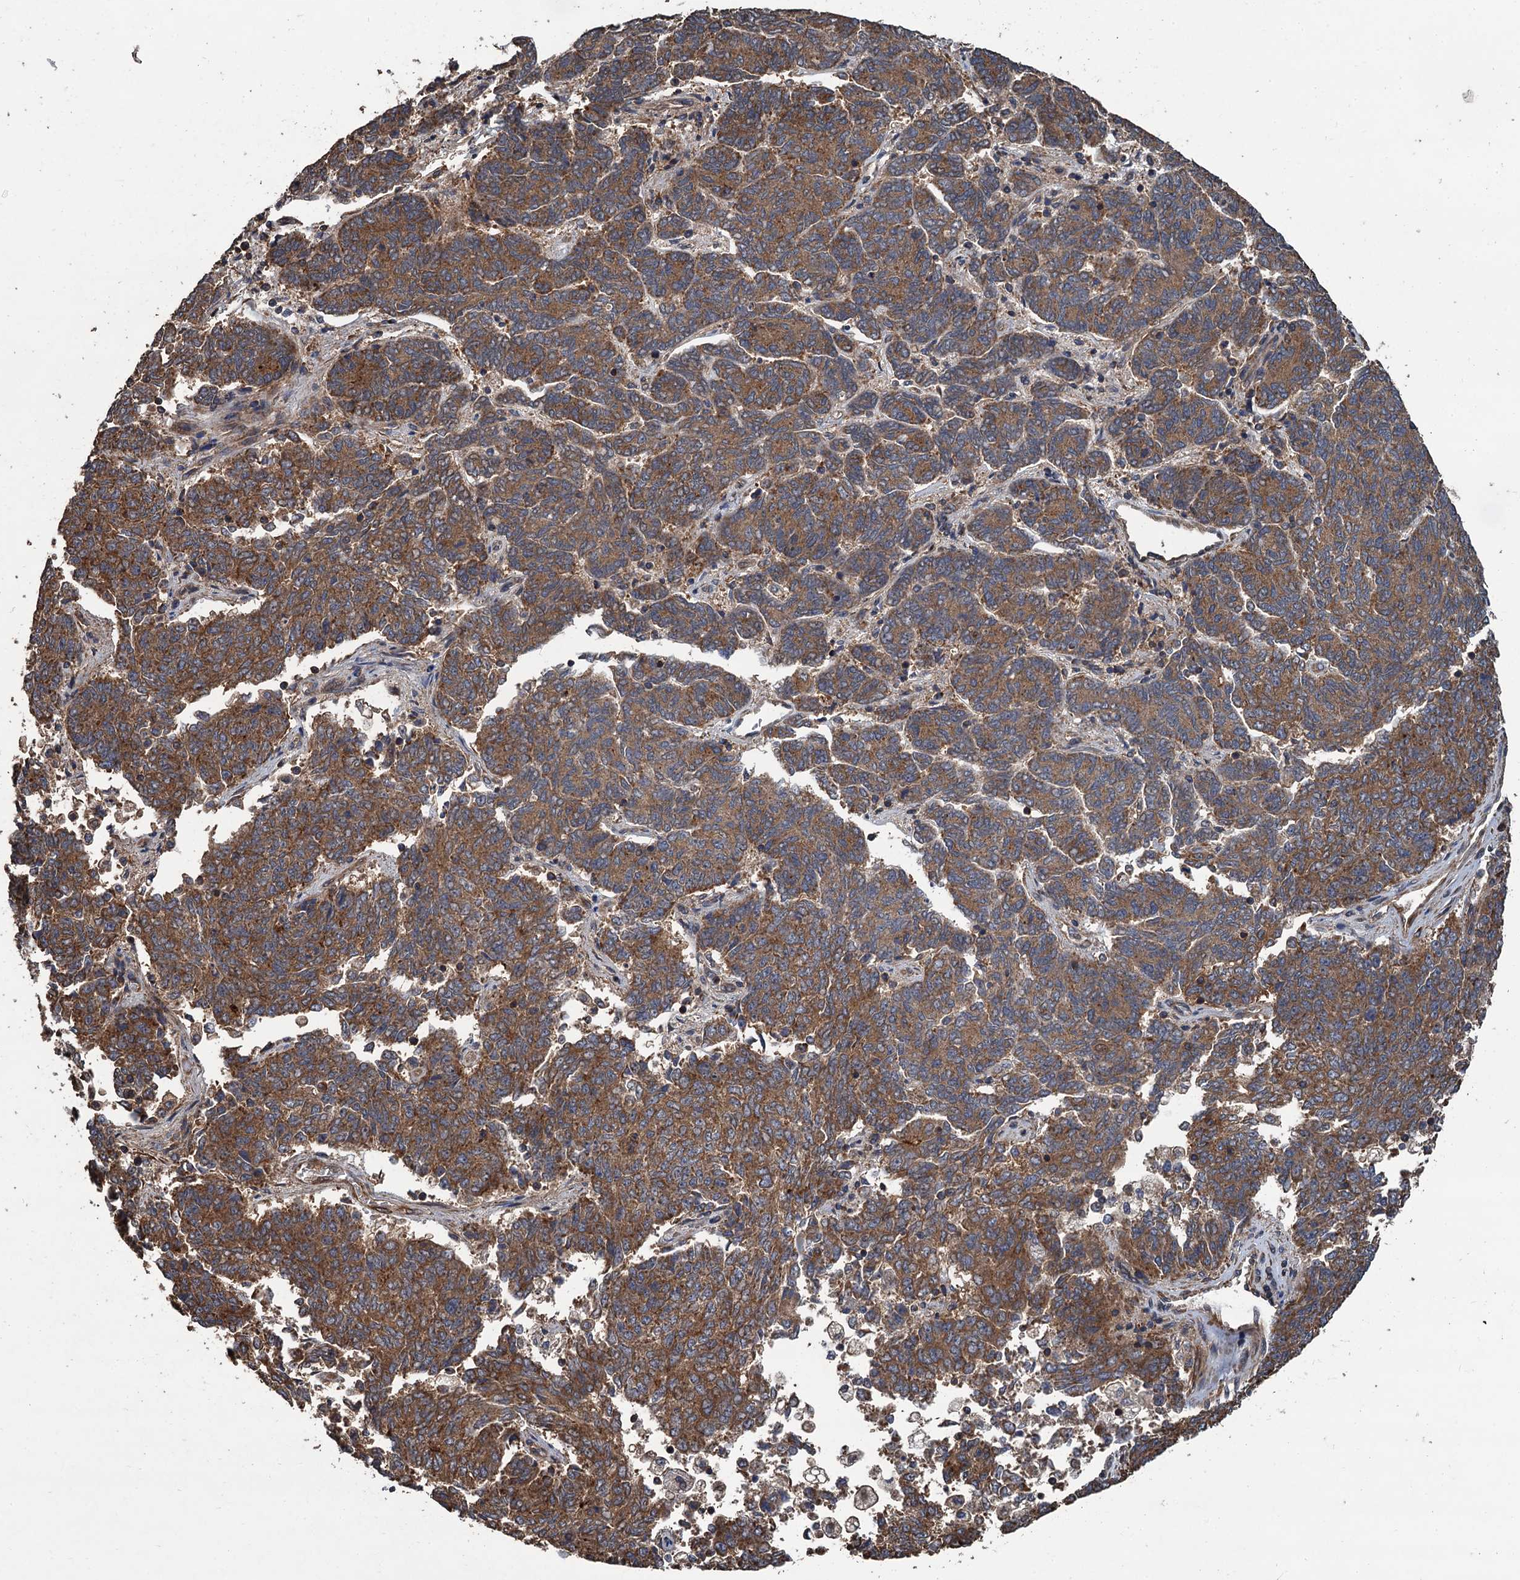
{"staining": {"intensity": "moderate", "quantity": ">75%", "location": "cytoplasmic/membranous"}, "tissue": "endometrial cancer", "cell_type": "Tumor cells", "image_type": "cancer", "snomed": [{"axis": "morphology", "description": "Adenocarcinoma, NOS"}, {"axis": "topography", "description": "Endometrium"}], "caption": "A micrograph showing moderate cytoplasmic/membranous expression in about >75% of tumor cells in endometrial cancer (adenocarcinoma), as visualized by brown immunohistochemical staining.", "gene": "PPP4R1", "patient": {"sex": "female", "age": 80}}